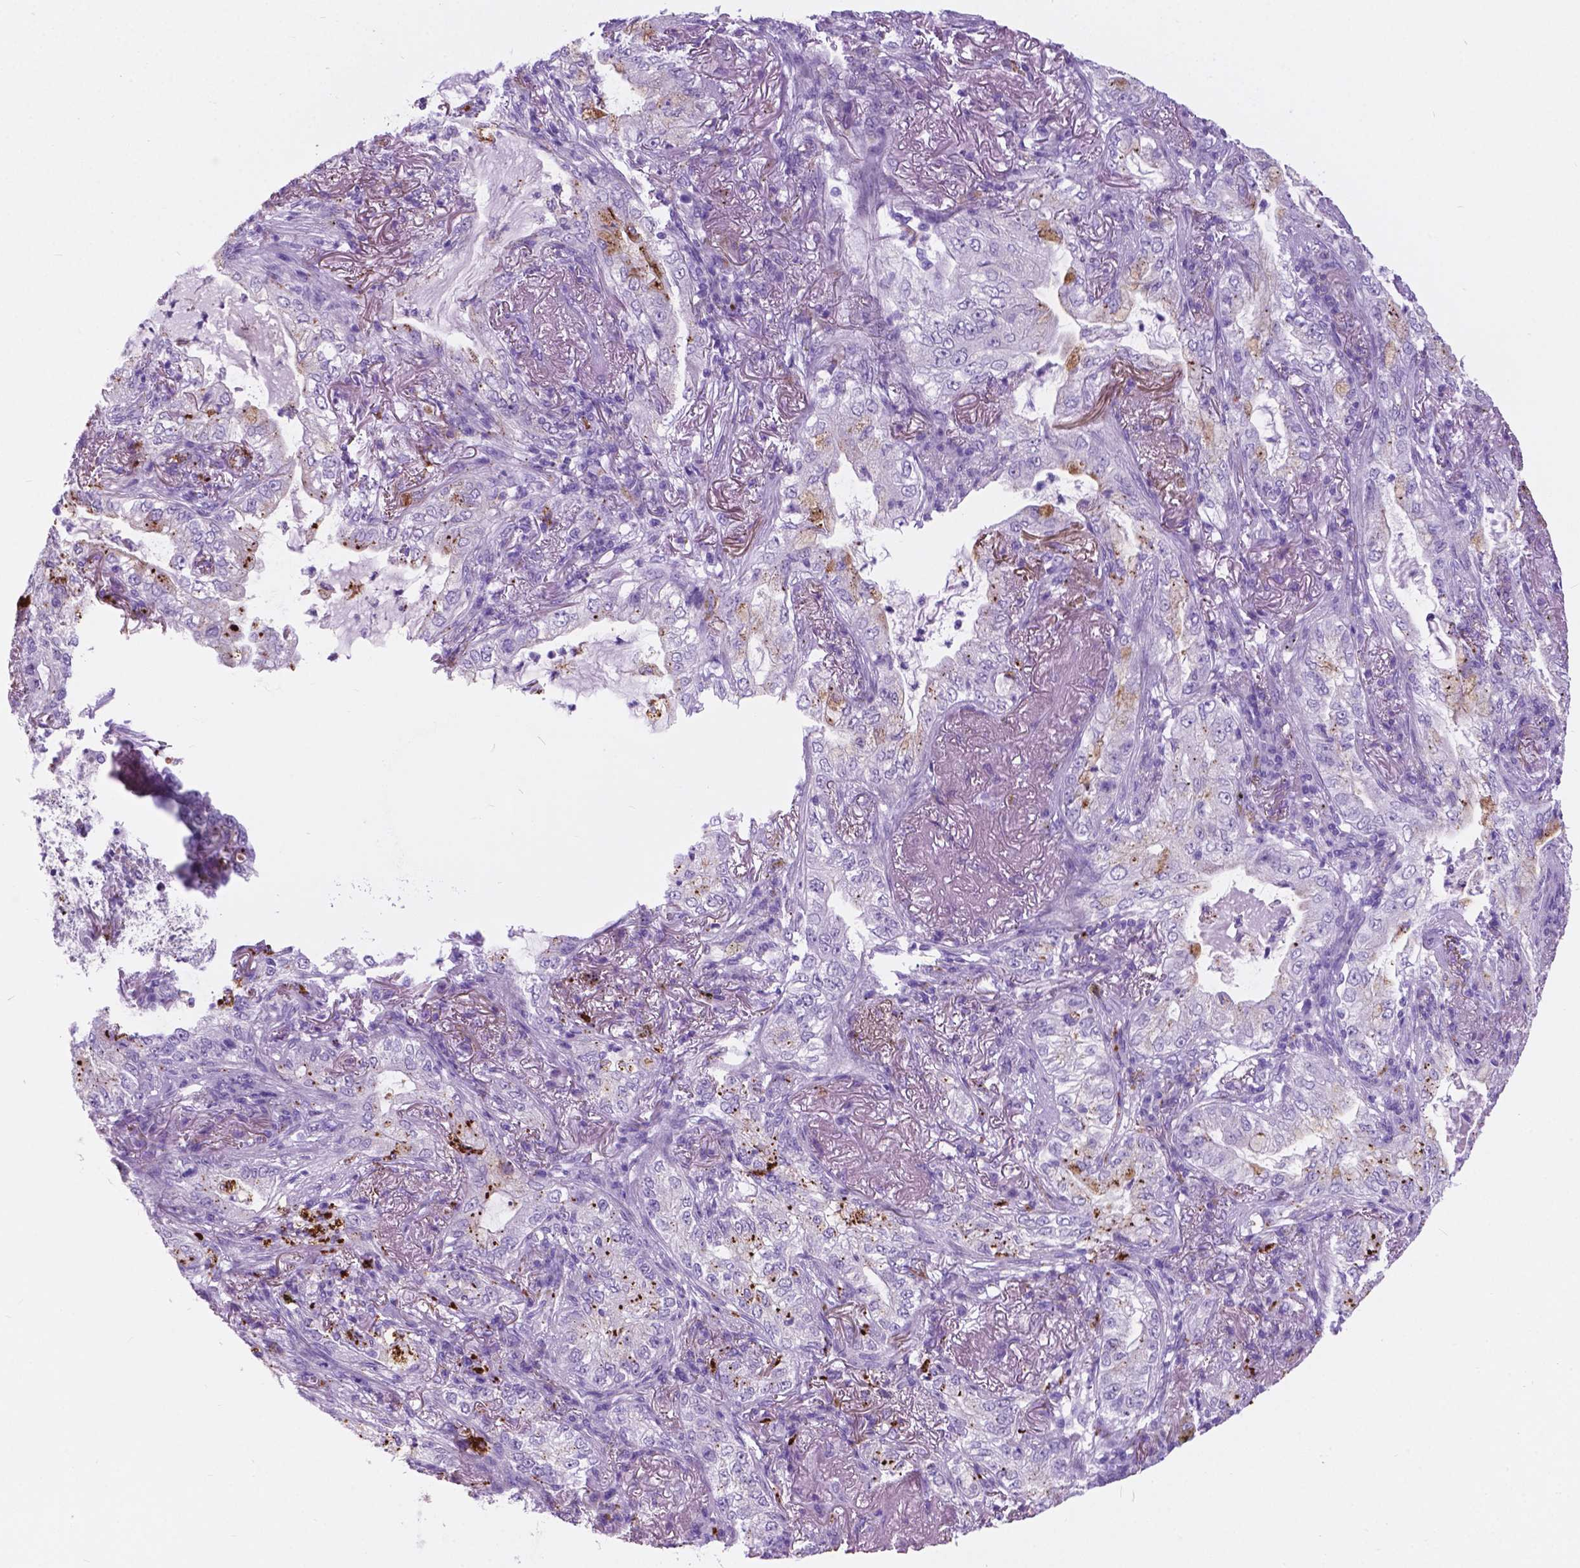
{"staining": {"intensity": "strong", "quantity": "<25%", "location": "cytoplasmic/membranous"}, "tissue": "lung cancer", "cell_type": "Tumor cells", "image_type": "cancer", "snomed": [{"axis": "morphology", "description": "Adenocarcinoma, NOS"}, {"axis": "topography", "description": "Lung"}], "caption": "Brown immunohistochemical staining in human lung adenocarcinoma displays strong cytoplasmic/membranous staining in about <25% of tumor cells. (Stains: DAB (3,3'-diaminobenzidine) in brown, nuclei in blue, Microscopy: brightfield microscopy at high magnification).", "gene": "ARMS2", "patient": {"sex": "female", "age": 73}}